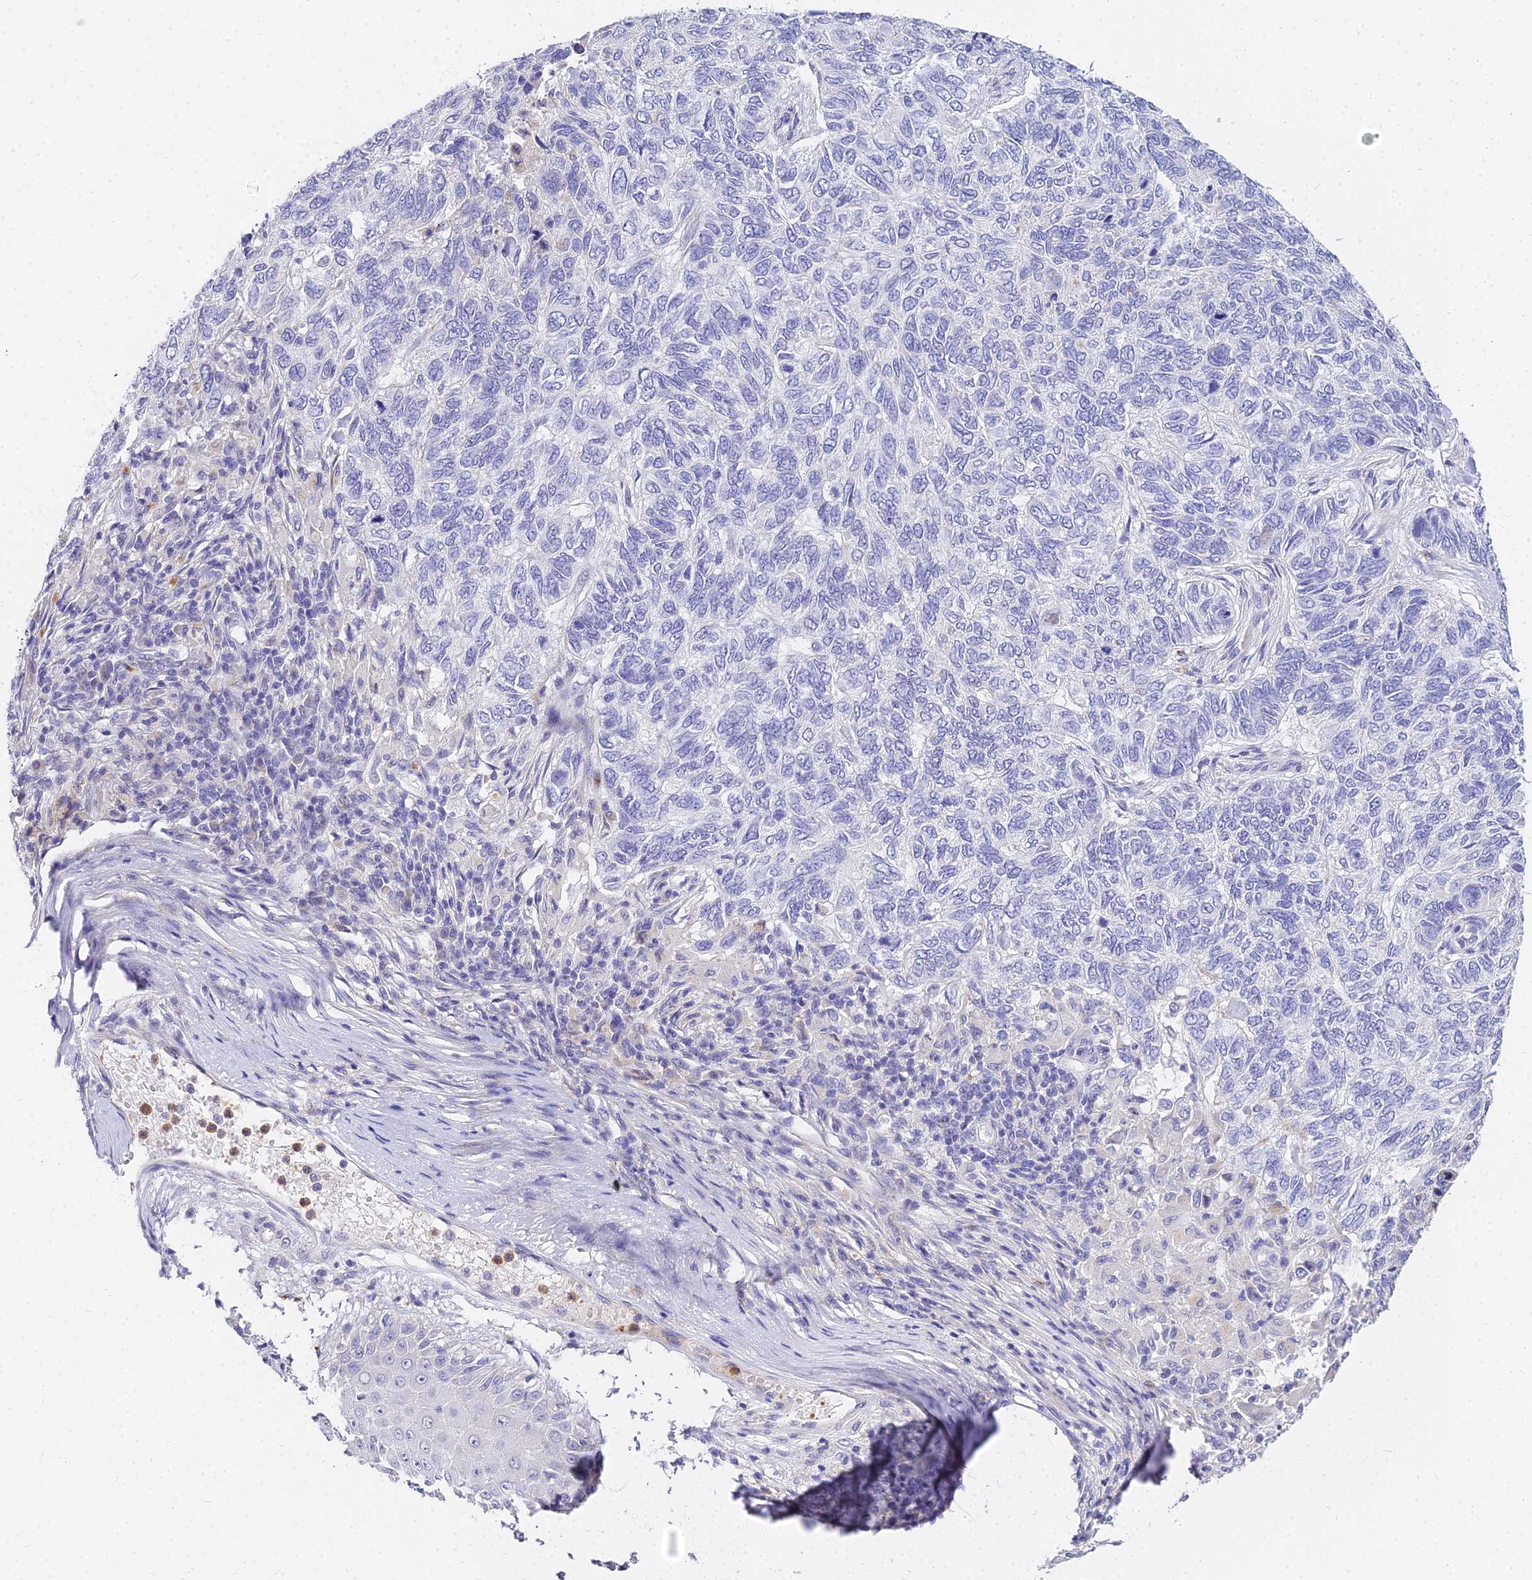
{"staining": {"intensity": "negative", "quantity": "none", "location": "none"}, "tissue": "skin cancer", "cell_type": "Tumor cells", "image_type": "cancer", "snomed": [{"axis": "morphology", "description": "Basal cell carcinoma"}, {"axis": "topography", "description": "Skin"}], "caption": "Protein analysis of skin cancer (basal cell carcinoma) shows no significant staining in tumor cells.", "gene": "VWC2L", "patient": {"sex": "female", "age": 65}}